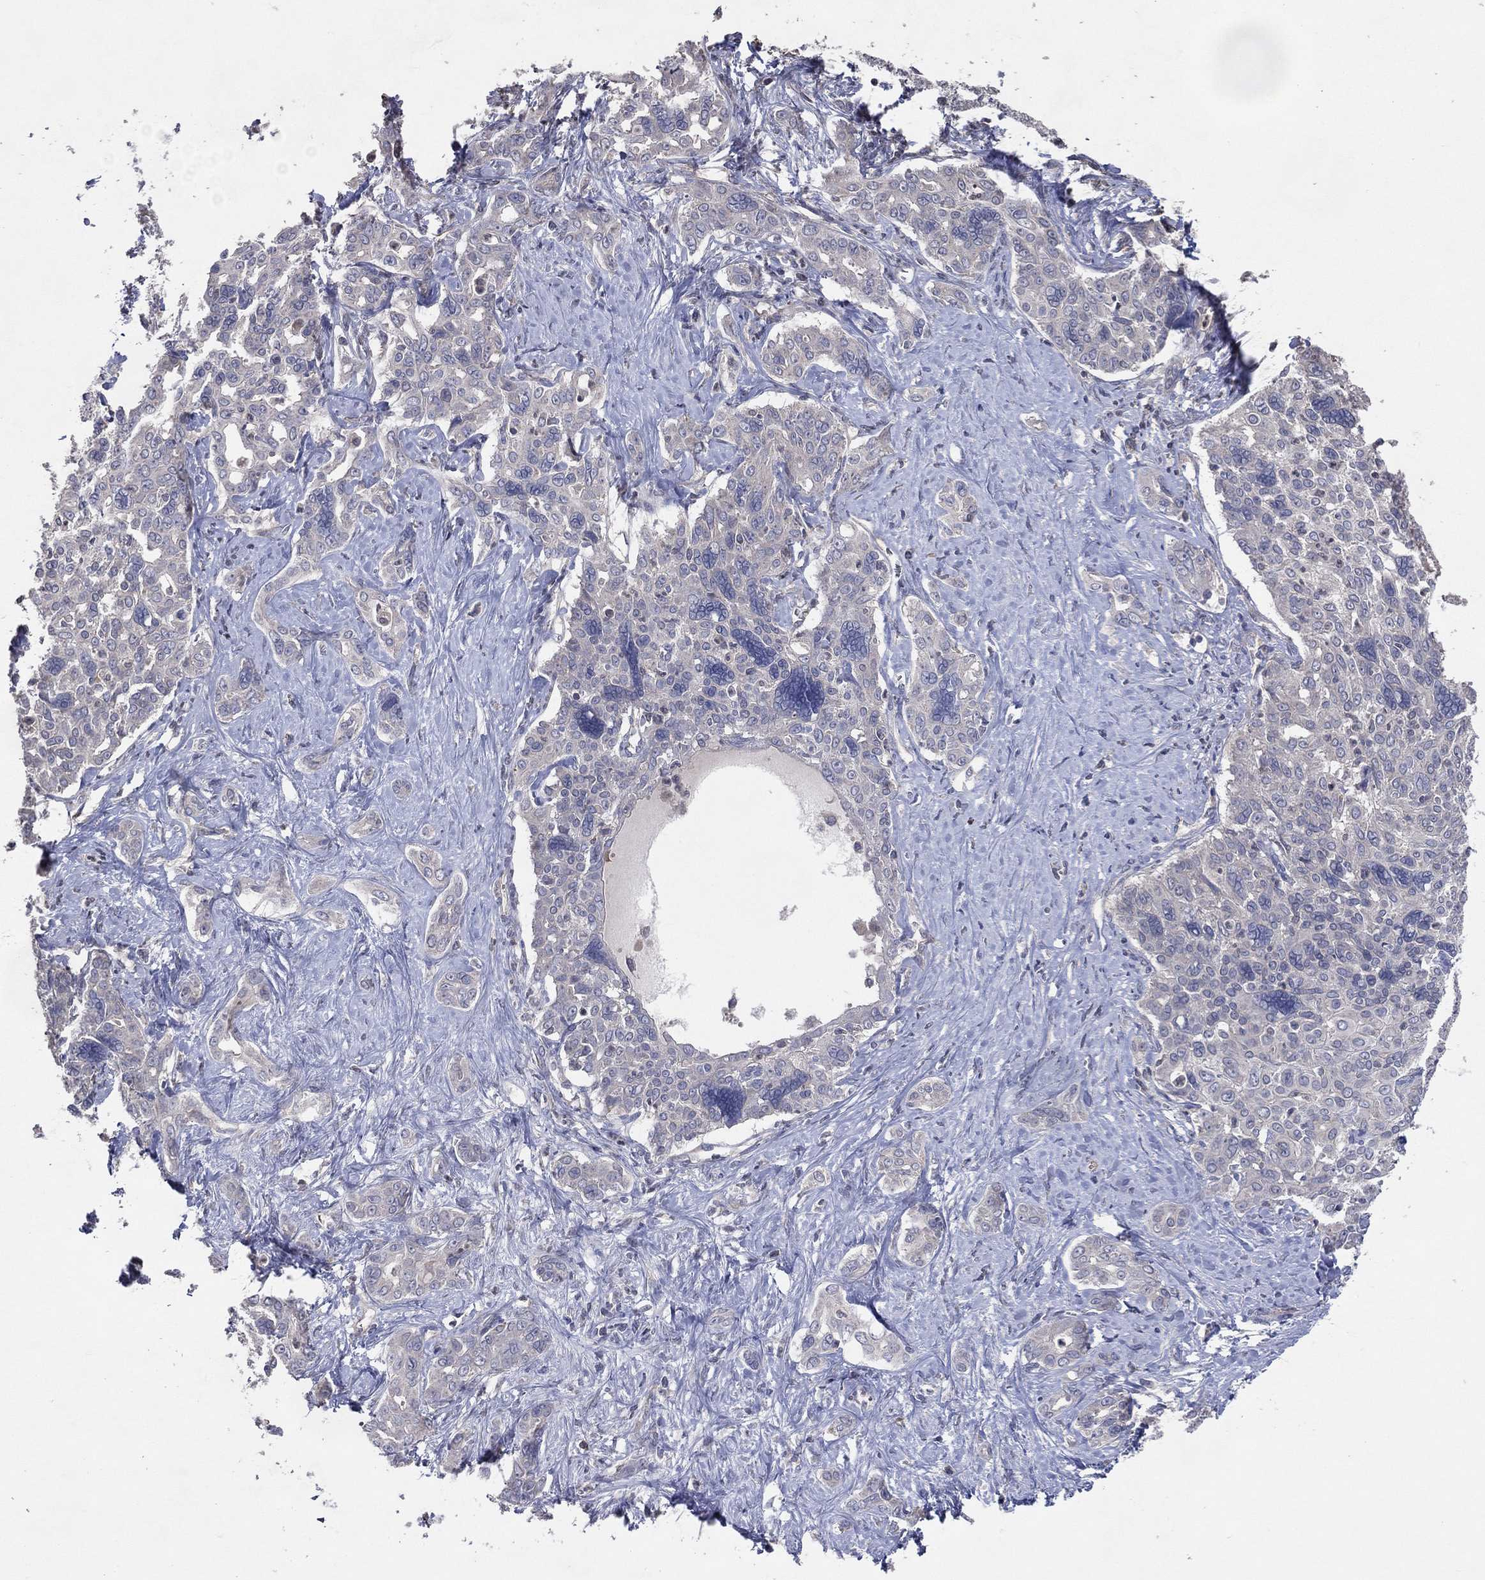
{"staining": {"intensity": "negative", "quantity": "none", "location": "none"}, "tissue": "liver cancer", "cell_type": "Tumor cells", "image_type": "cancer", "snomed": [{"axis": "morphology", "description": "Cholangiocarcinoma"}, {"axis": "topography", "description": "Liver"}], "caption": "IHC micrograph of human cholangiocarcinoma (liver) stained for a protein (brown), which demonstrates no positivity in tumor cells. (DAB (3,3'-diaminobenzidine) IHC with hematoxylin counter stain).", "gene": "DNAH7", "patient": {"sex": "female", "age": 47}}